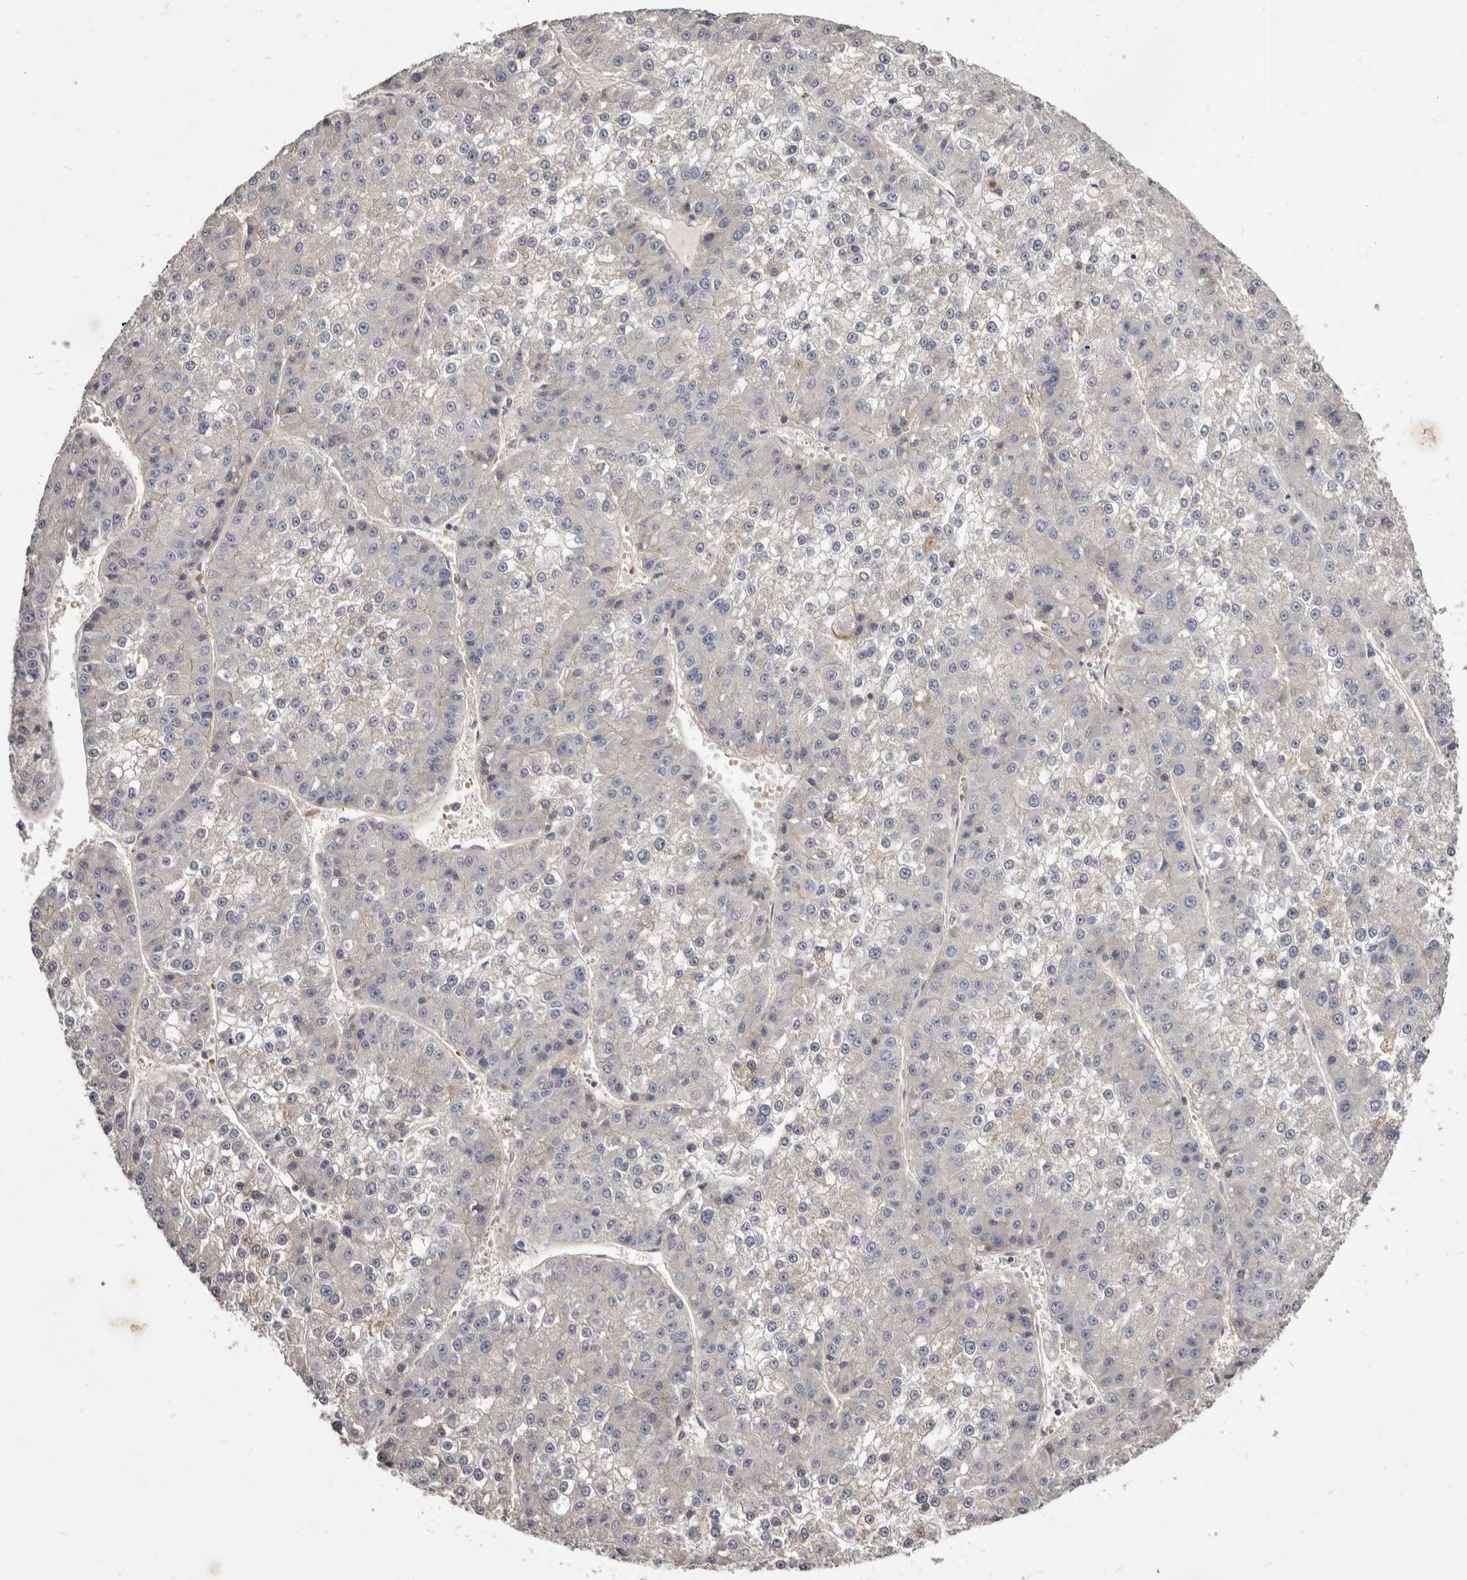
{"staining": {"intensity": "negative", "quantity": "none", "location": "none"}, "tissue": "liver cancer", "cell_type": "Tumor cells", "image_type": "cancer", "snomed": [{"axis": "morphology", "description": "Carcinoma, Hepatocellular, NOS"}, {"axis": "topography", "description": "Liver"}], "caption": "High power microscopy photomicrograph of an immunohistochemistry (IHC) histopathology image of liver hepatocellular carcinoma, revealing no significant staining in tumor cells.", "gene": "FAS", "patient": {"sex": "female", "age": 73}}